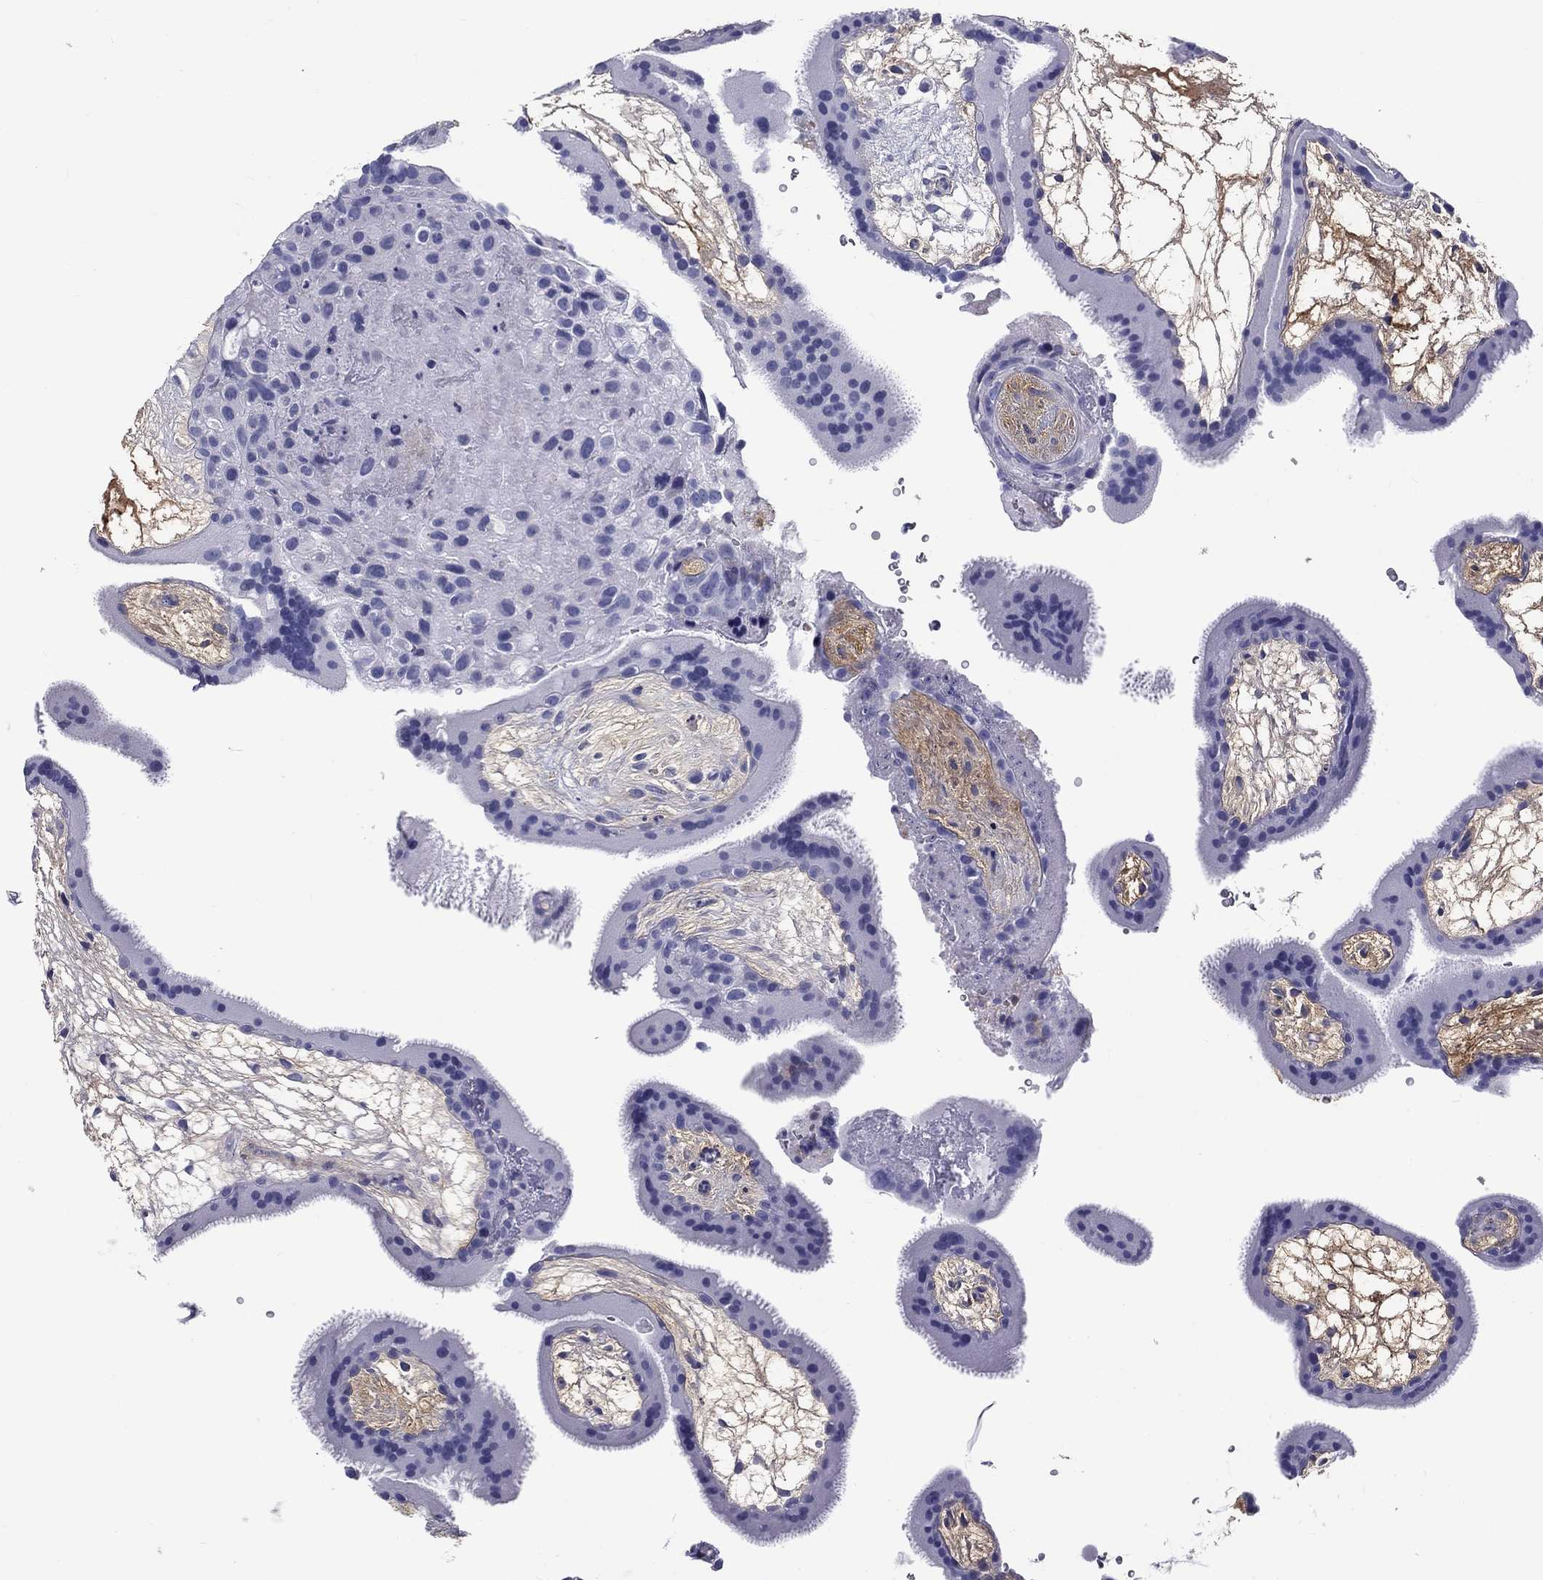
{"staining": {"intensity": "weak", "quantity": "<25%", "location": "cytoplasmic/membranous"}, "tissue": "placenta", "cell_type": "Decidual cells", "image_type": "normal", "snomed": [{"axis": "morphology", "description": "Normal tissue, NOS"}, {"axis": "topography", "description": "Placenta"}], "caption": "A photomicrograph of placenta stained for a protein displays no brown staining in decidual cells.", "gene": "CD40LG", "patient": {"sex": "female", "age": 19}}